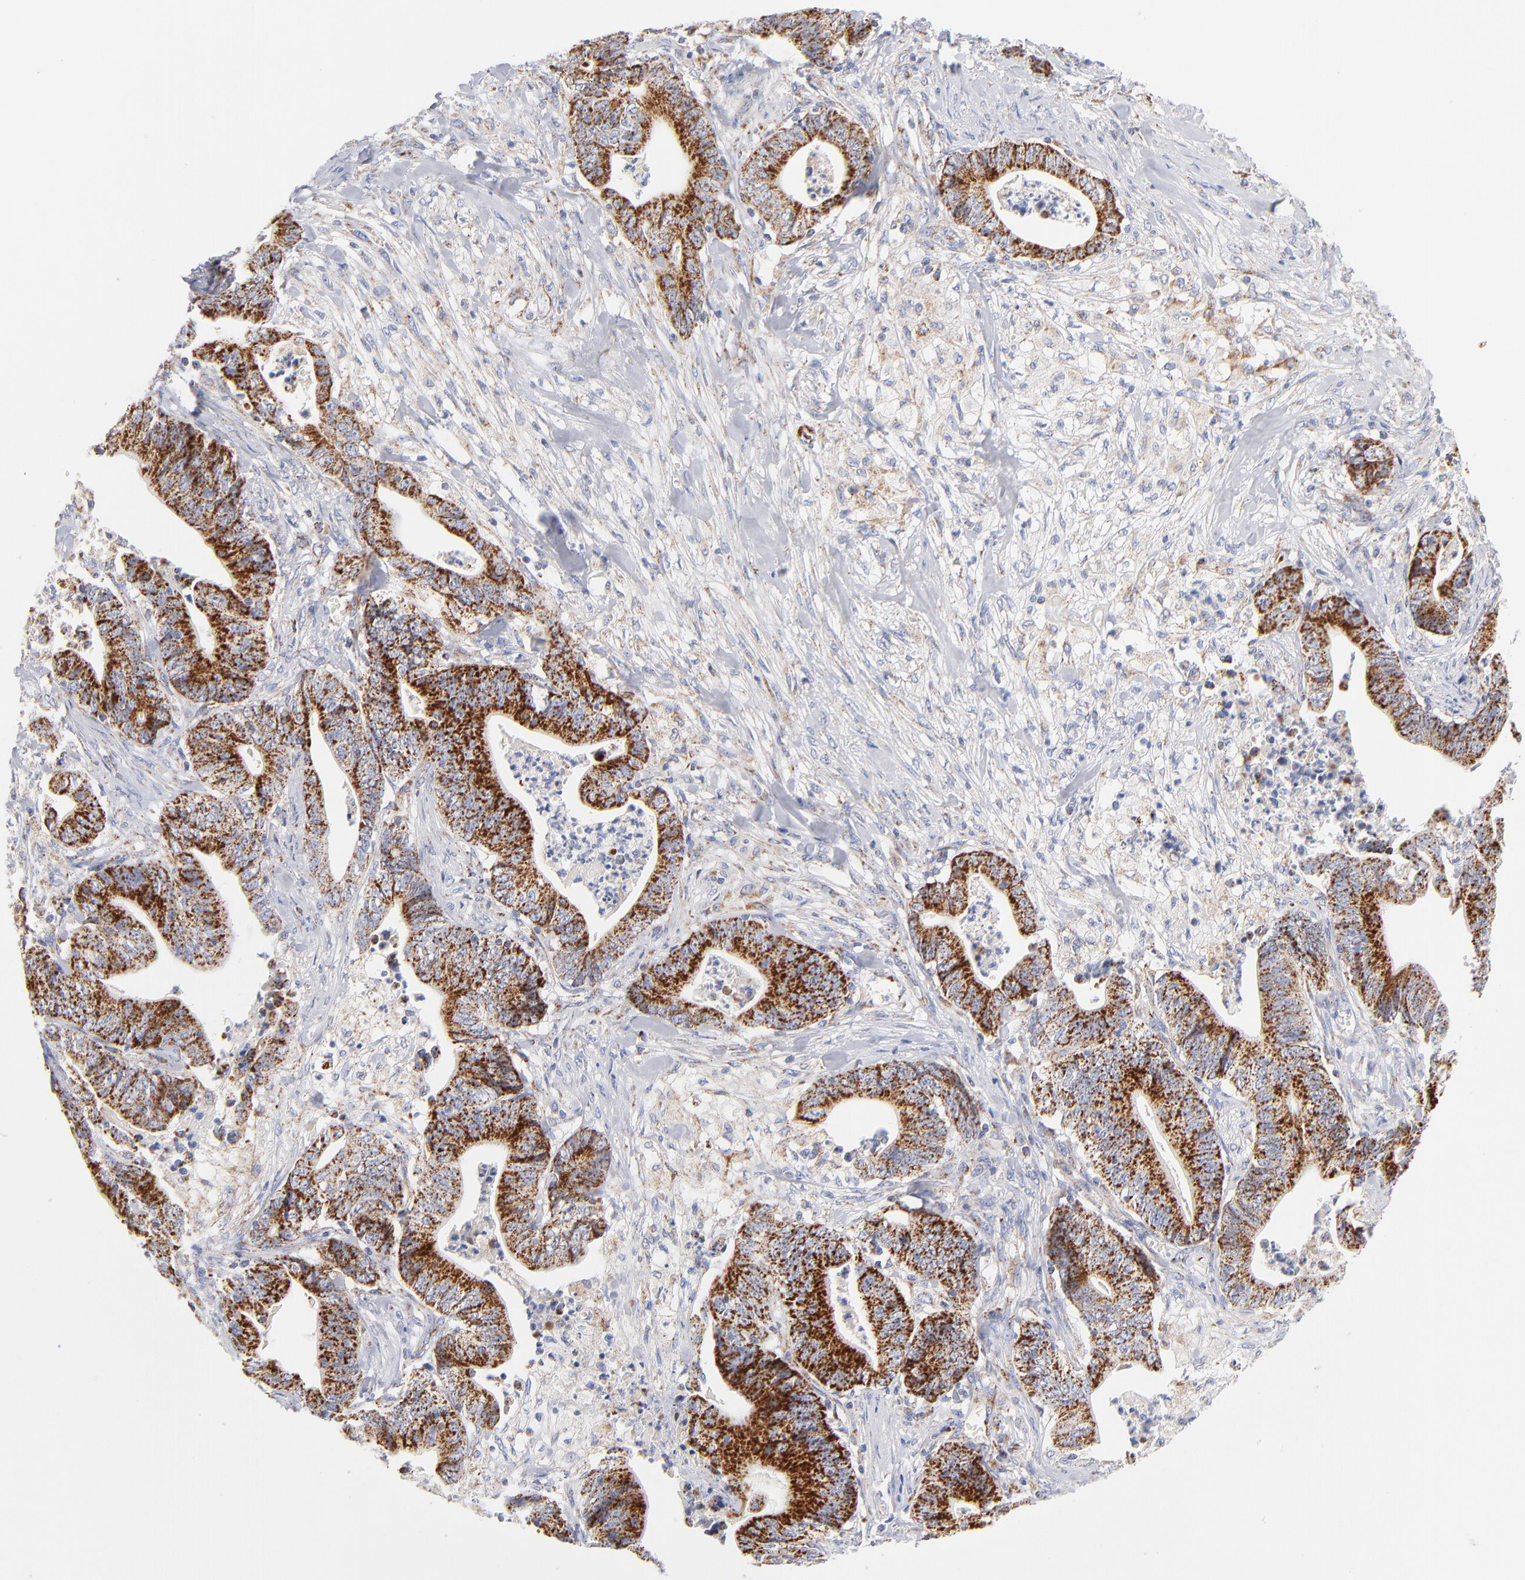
{"staining": {"intensity": "moderate", "quantity": ">75%", "location": "cytoplasmic/membranous"}, "tissue": "stomach cancer", "cell_type": "Tumor cells", "image_type": "cancer", "snomed": [{"axis": "morphology", "description": "Adenocarcinoma, NOS"}, {"axis": "topography", "description": "Stomach, lower"}], "caption": "Adenocarcinoma (stomach) stained with a protein marker displays moderate staining in tumor cells.", "gene": "DLAT", "patient": {"sex": "female", "age": 86}}